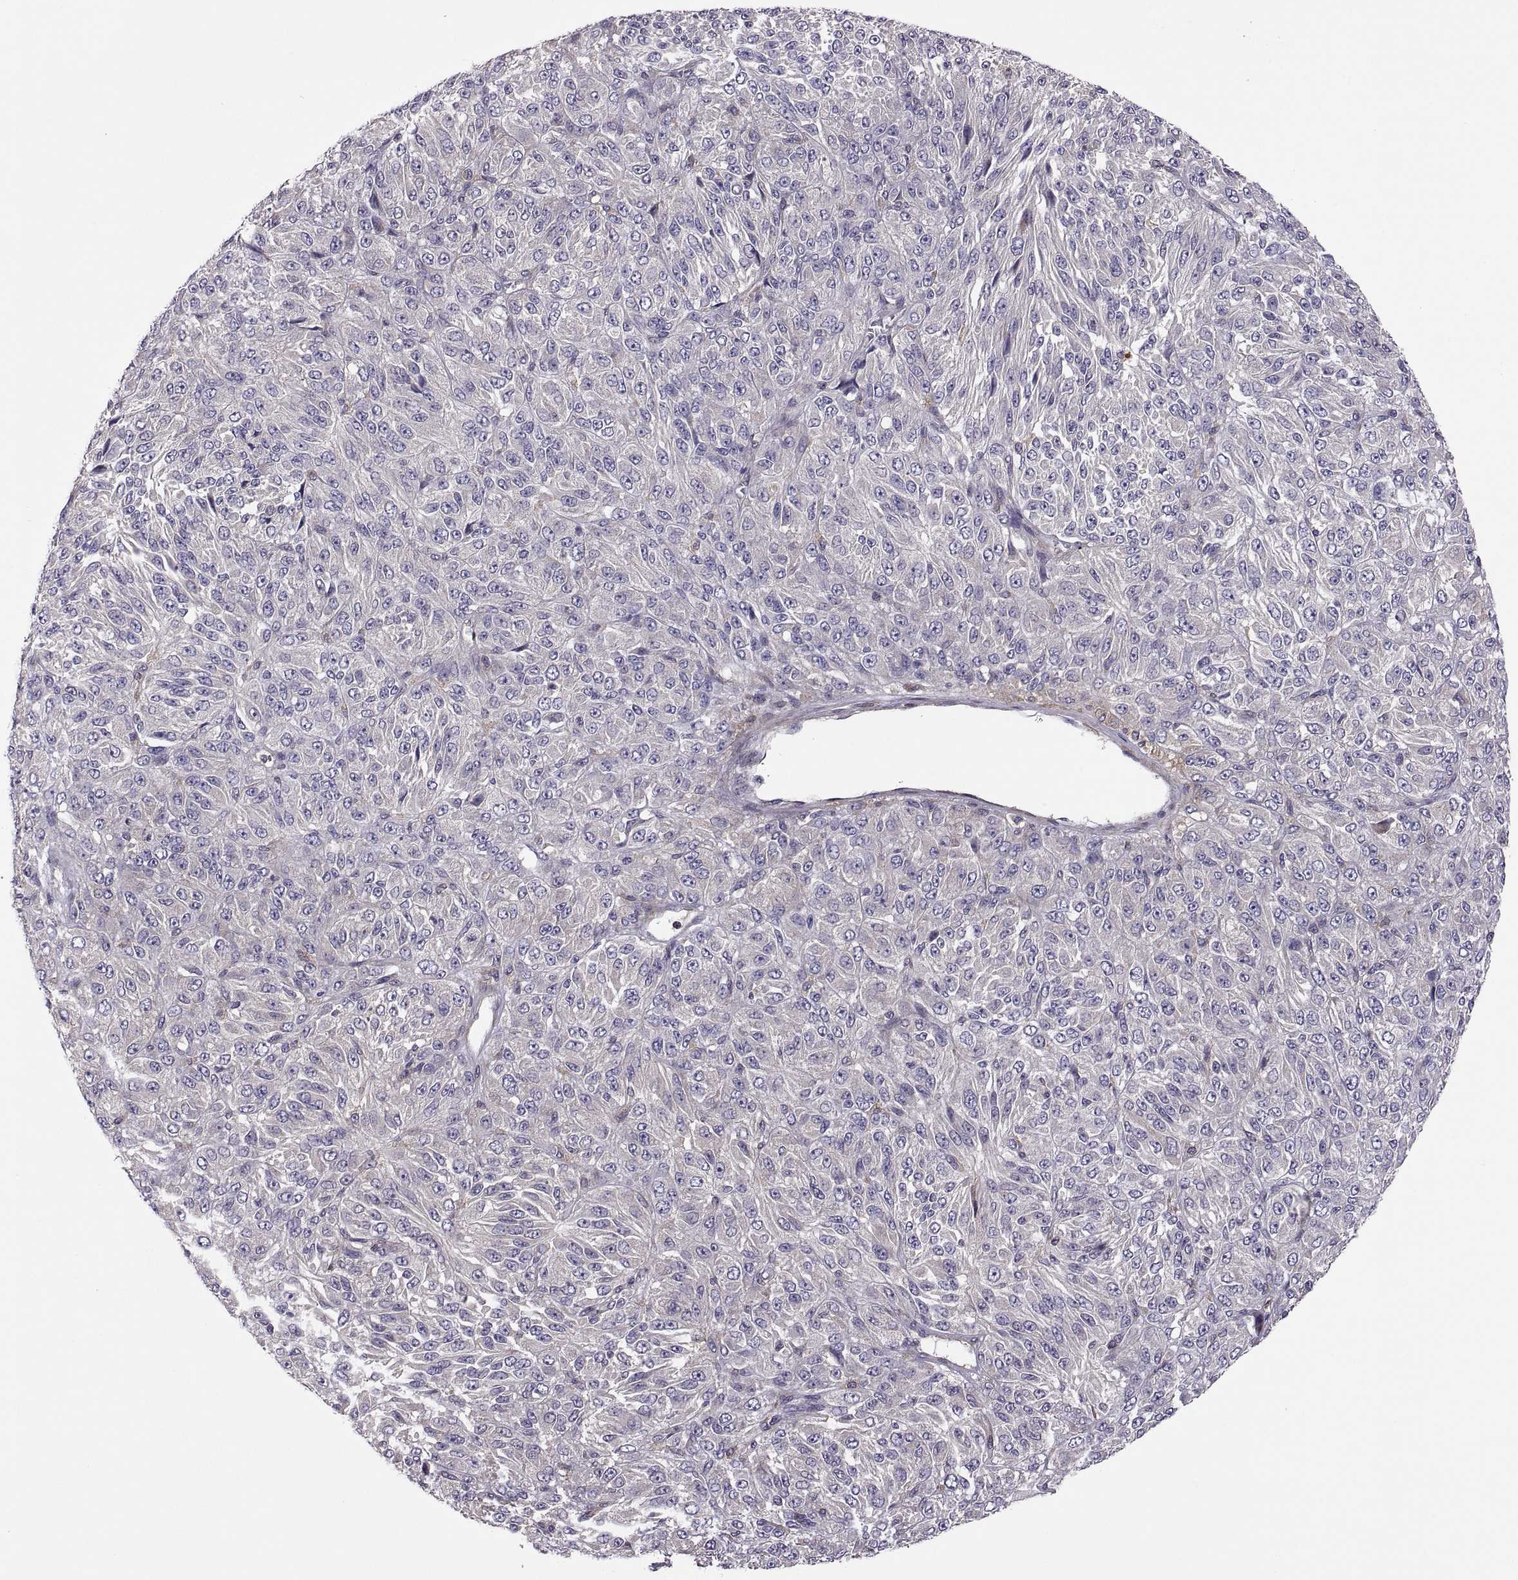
{"staining": {"intensity": "negative", "quantity": "none", "location": "none"}, "tissue": "melanoma", "cell_type": "Tumor cells", "image_type": "cancer", "snomed": [{"axis": "morphology", "description": "Malignant melanoma, Metastatic site"}, {"axis": "topography", "description": "Brain"}], "caption": "Immunohistochemical staining of malignant melanoma (metastatic site) demonstrates no significant staining in tumor cells. (DAB immunohistochemistry (IHC), high magnification).", "gene": "SPATA32", "patient": {"sex": "female", "age": 56}}